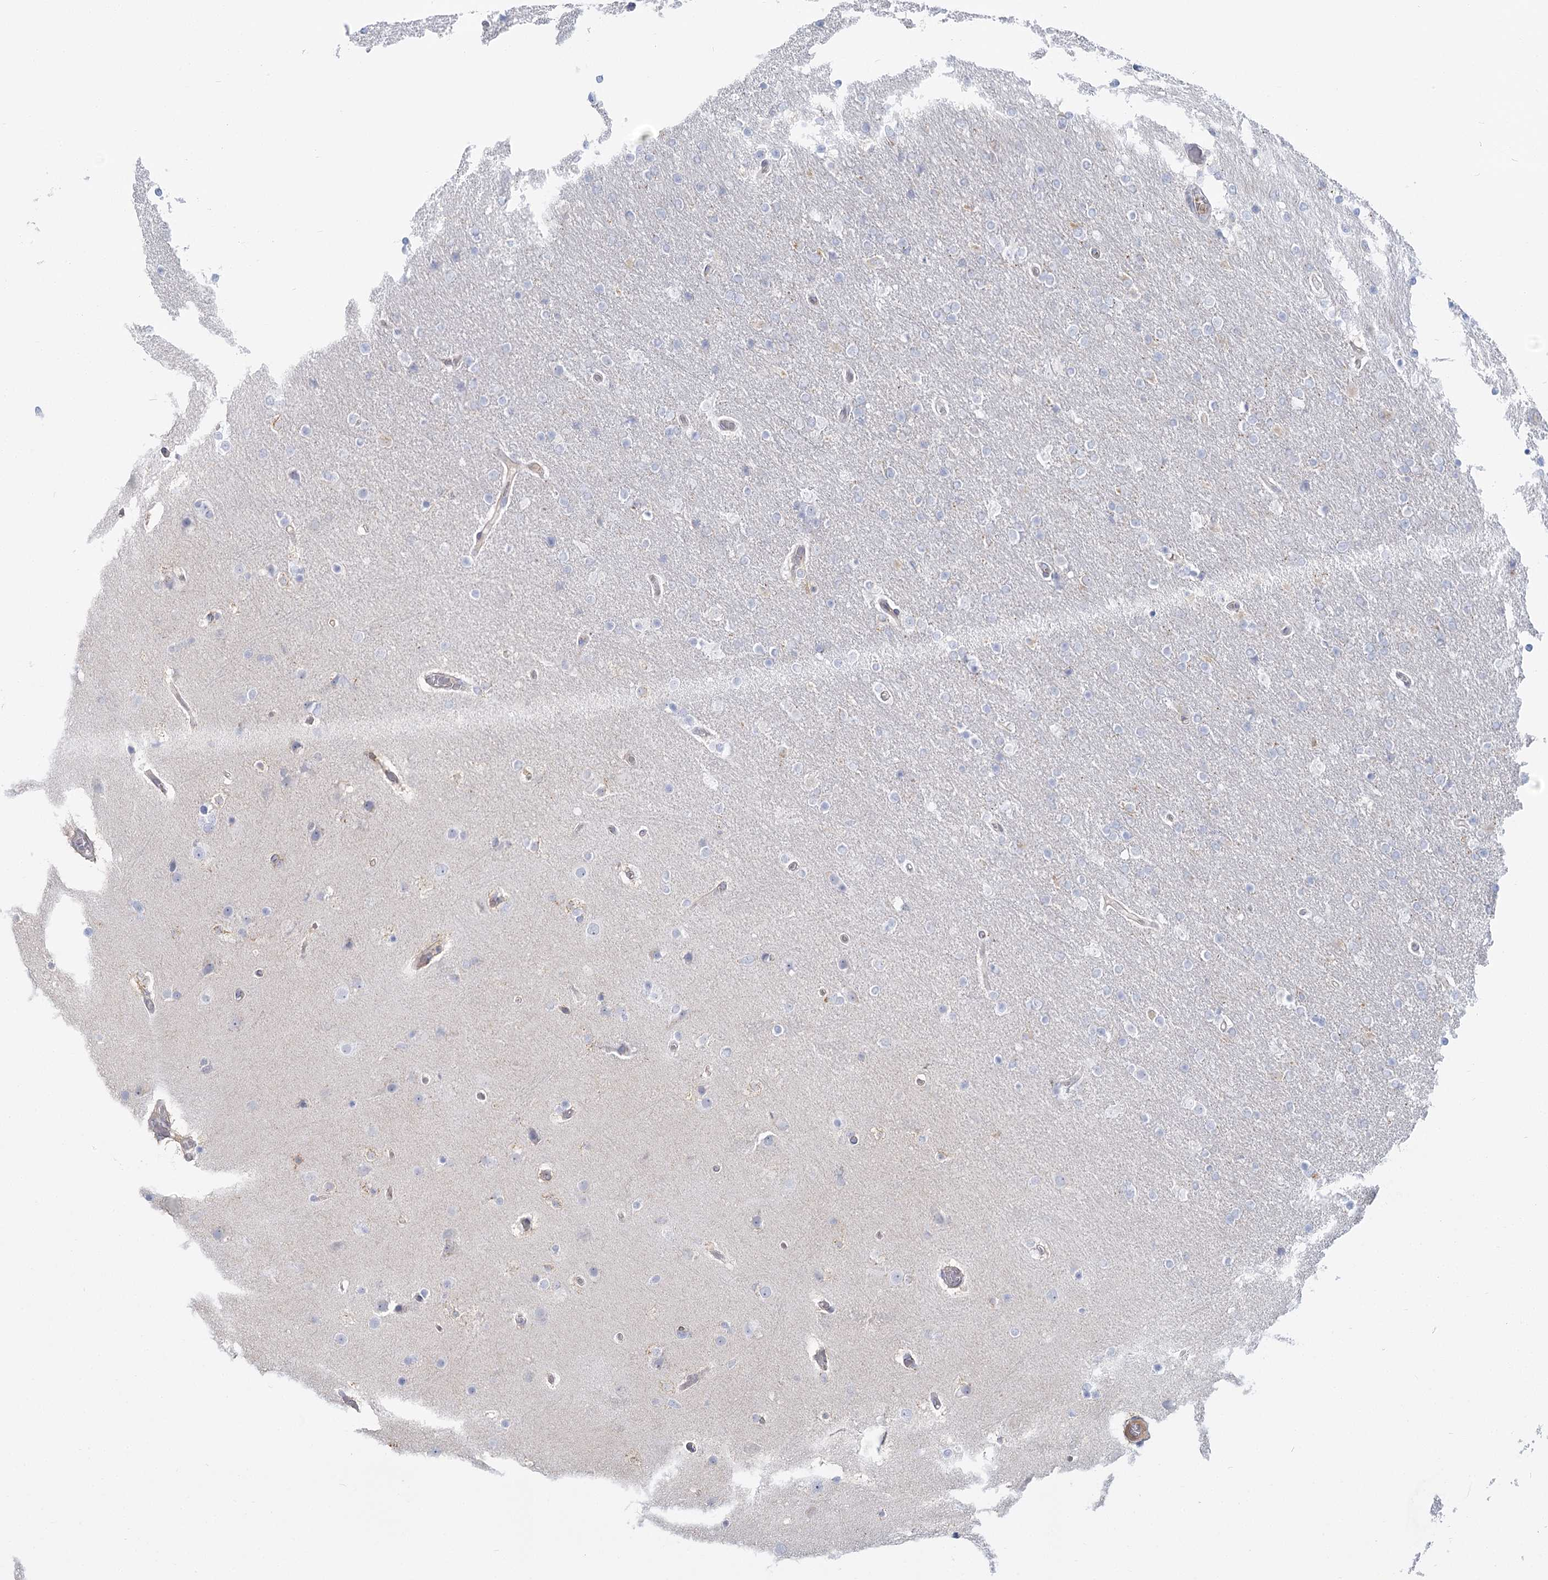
{"staining": {"intensity": "negative", "quantity": "none", "location": "none"}, "tissue": "glioma", "cell_type": "Tumor cells", "image_type": "cancer", "snomed": [{"axis": "morphology", "description": "Glioma, malignant, High grade"}, {"axis": "topography", "description": "Cerebral cortex"}], "caption": "High-grade glioma (malignant) stained for a protein using immunohistochemistry (IHC) exhibits no positivity tumor cells.", "gene": "MTMR3", "patient": {"sex": "female", "age": 36}}